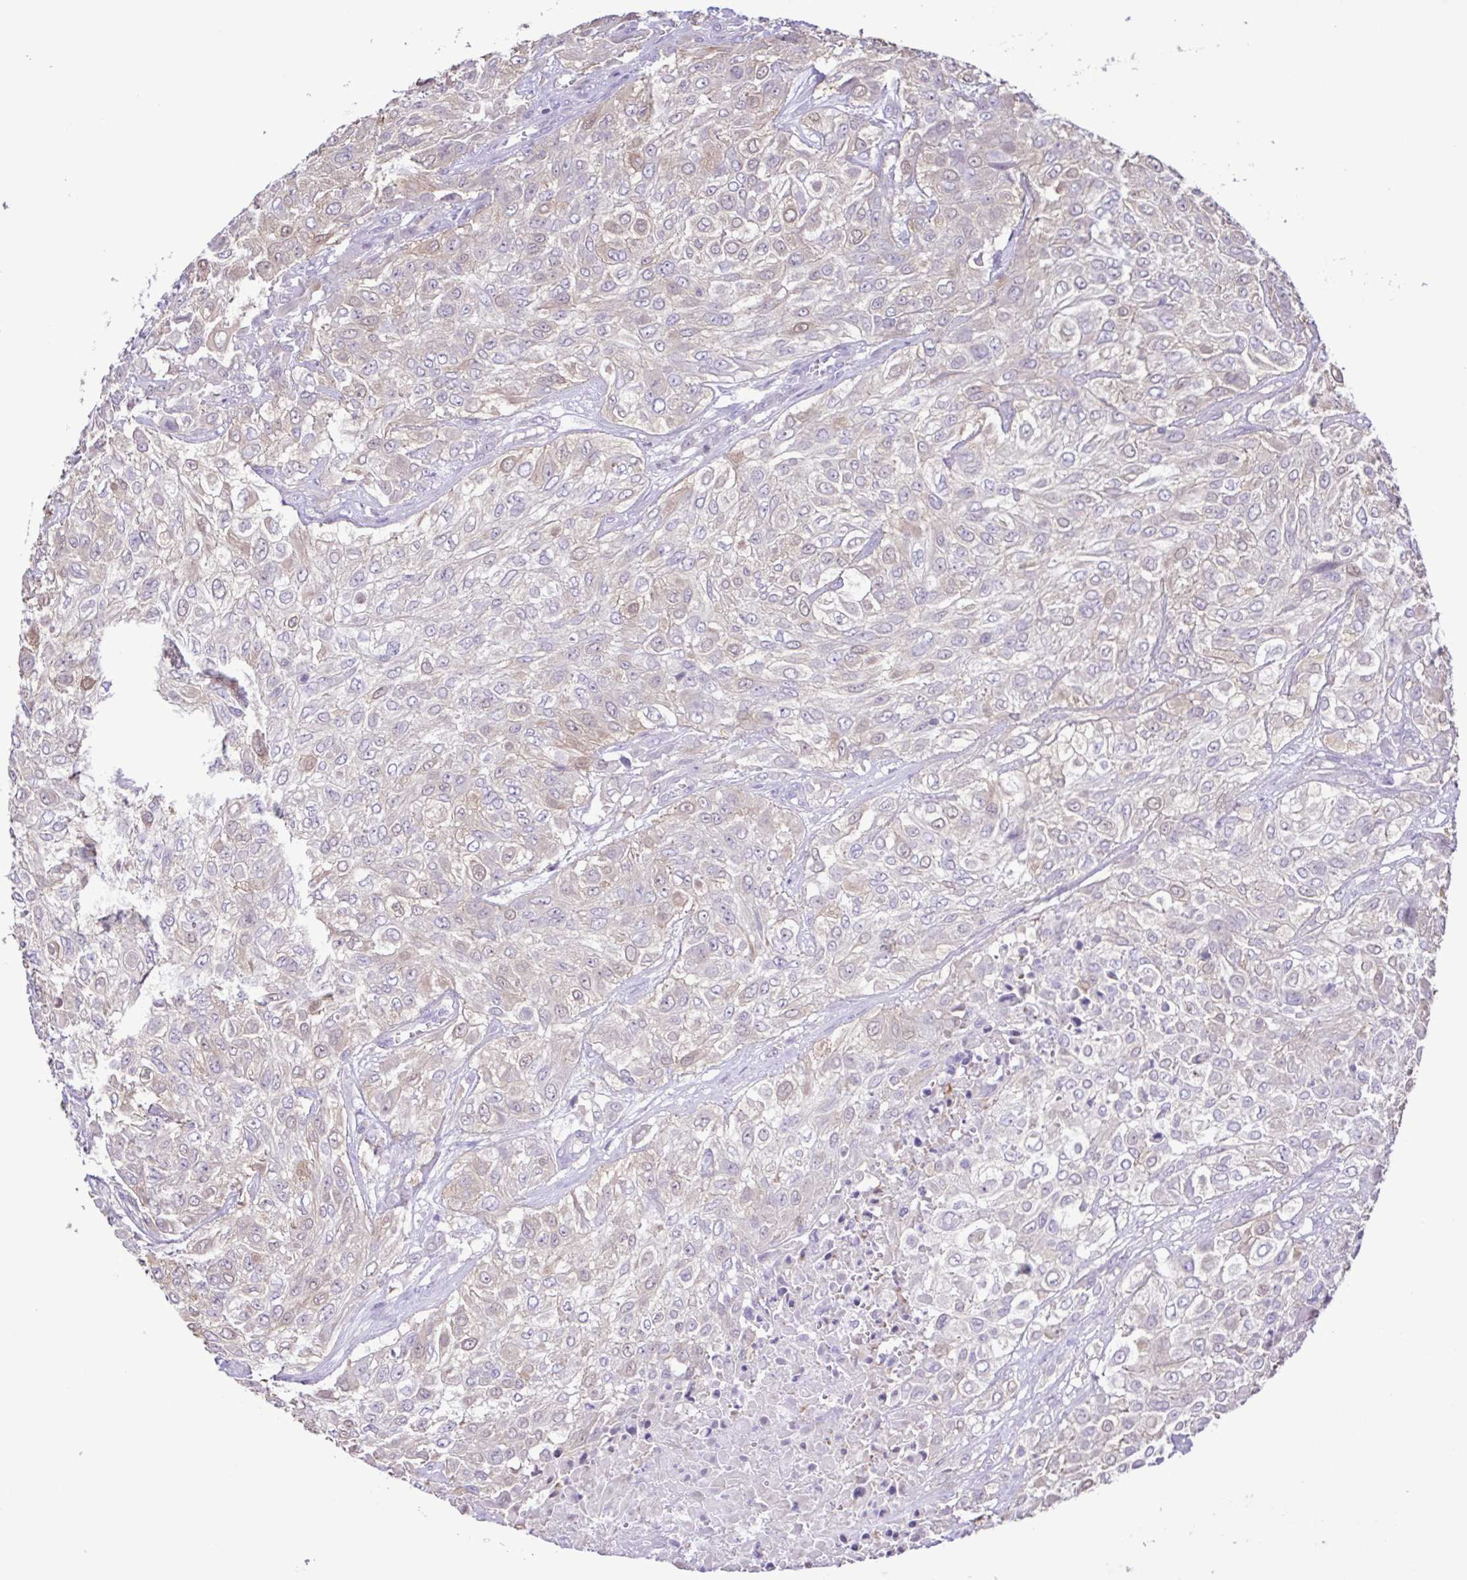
{"staining": {"intensity": "weak", "quantity": "<25%", "location": "cytoplasmic/membranous"}, "tissue": "urothelial cancer", "cell_type": "Tumor cells", "image_type": "cancer", "snomed": [{"axis": "morphology", "description": "Urothelial carcinoma, High grade"}, {"axis": "topography", "description": "Urinary bladder"}], "caption": "DAB (3,3'-diaminobenzidine) immunohistochemical staining of human urothelial cancer demonstrates no significant positivity in tumor cells.", "gene": "CYP17A1", "patient": {"sex": "male", "age": 57}}